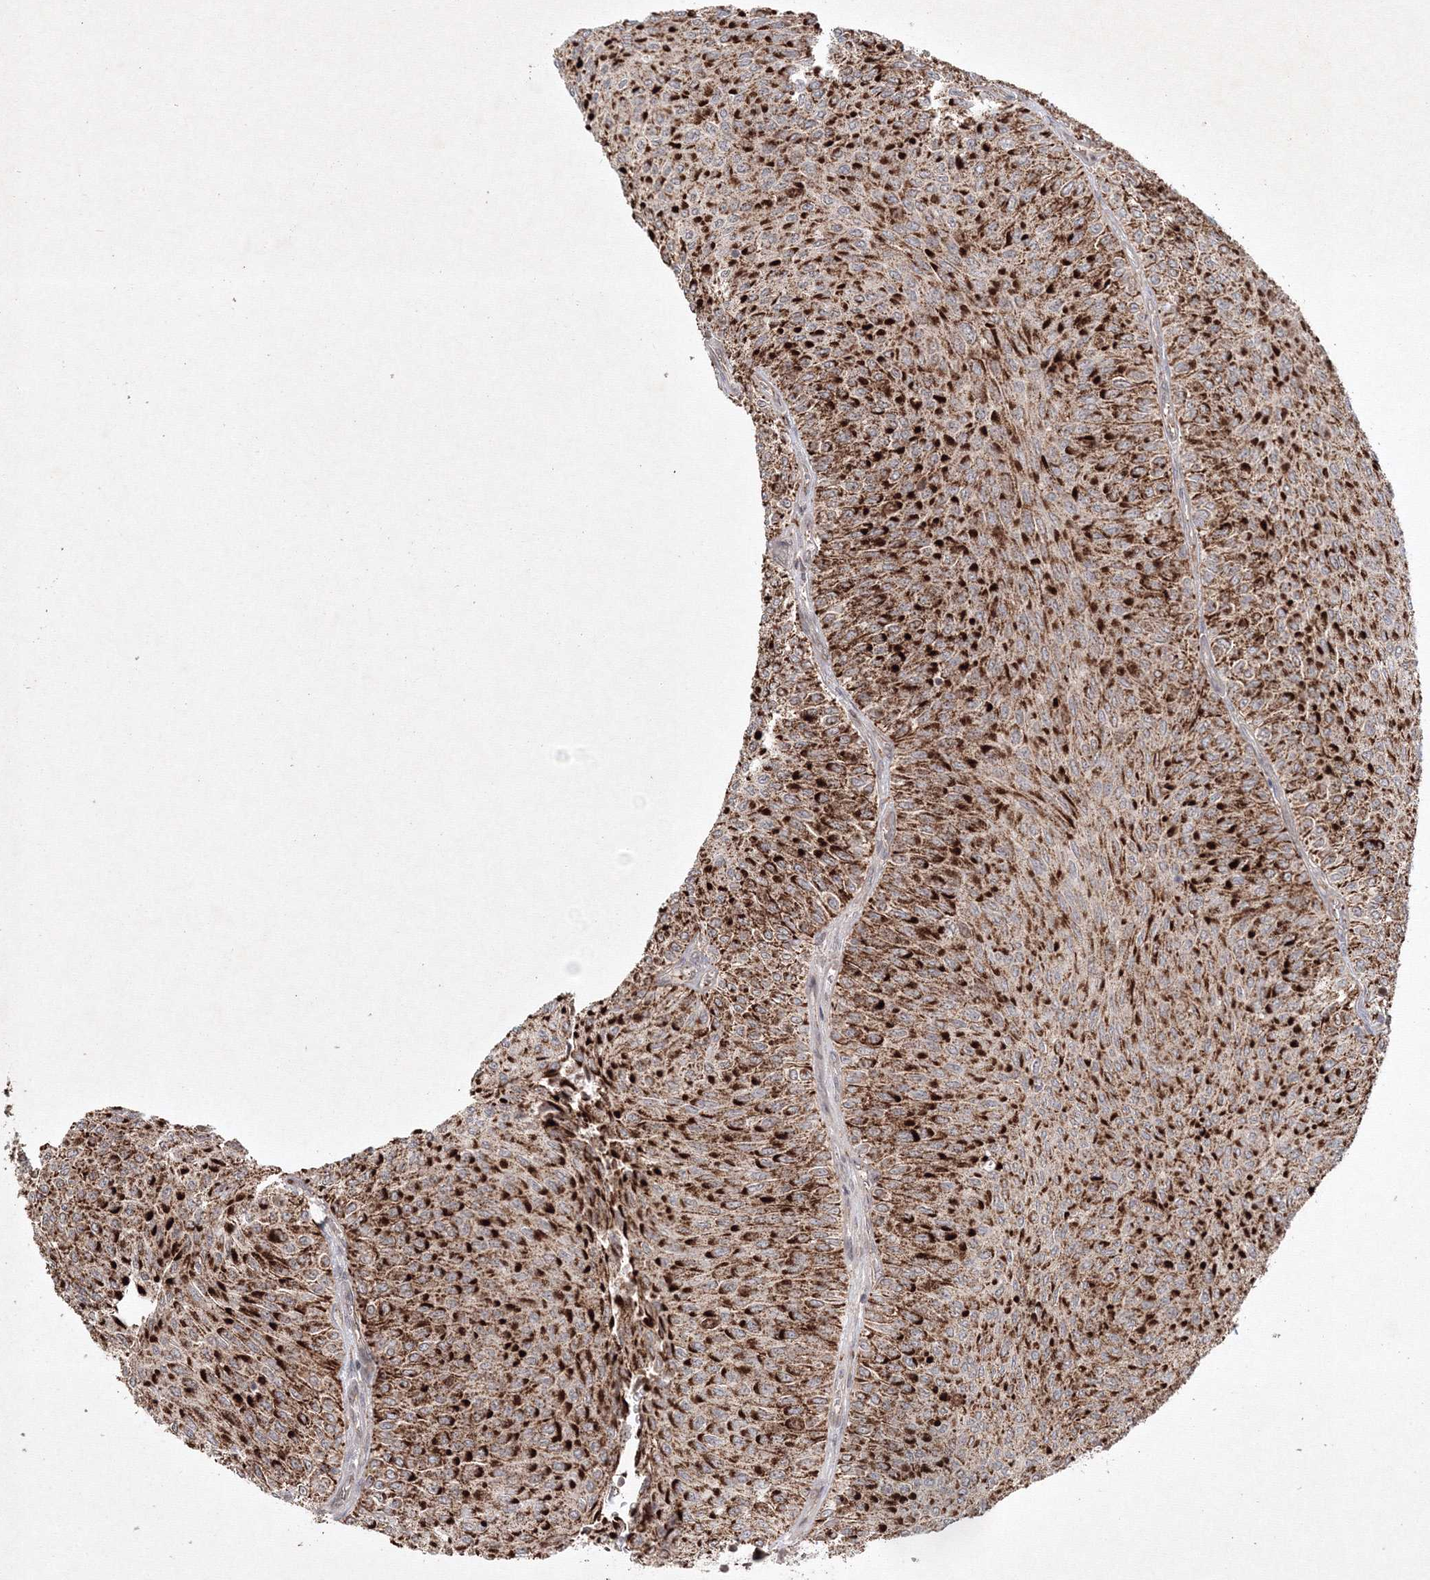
{"staining": {"intensity": "strong", "quantity": ">75%", "location": "cytoplasmic/membranous"}, "tissue": "urothelial cancer", "cell_type": "Tumor cells", "image_type": "cancer", "snomed": [{"axis": "morphology", "description": "Urothelial carcinoma, Low grade"}, {"axis": "topography", "description": "Urinary bladder"}], "caption": "Urothelial carcinoma (low-grade) tissue demonstrates strong cytoplasmic/membranous expression in about >75% of tumor cells", "gene": "KIF20A", "patient": {"sex": "male", "age": 78}}